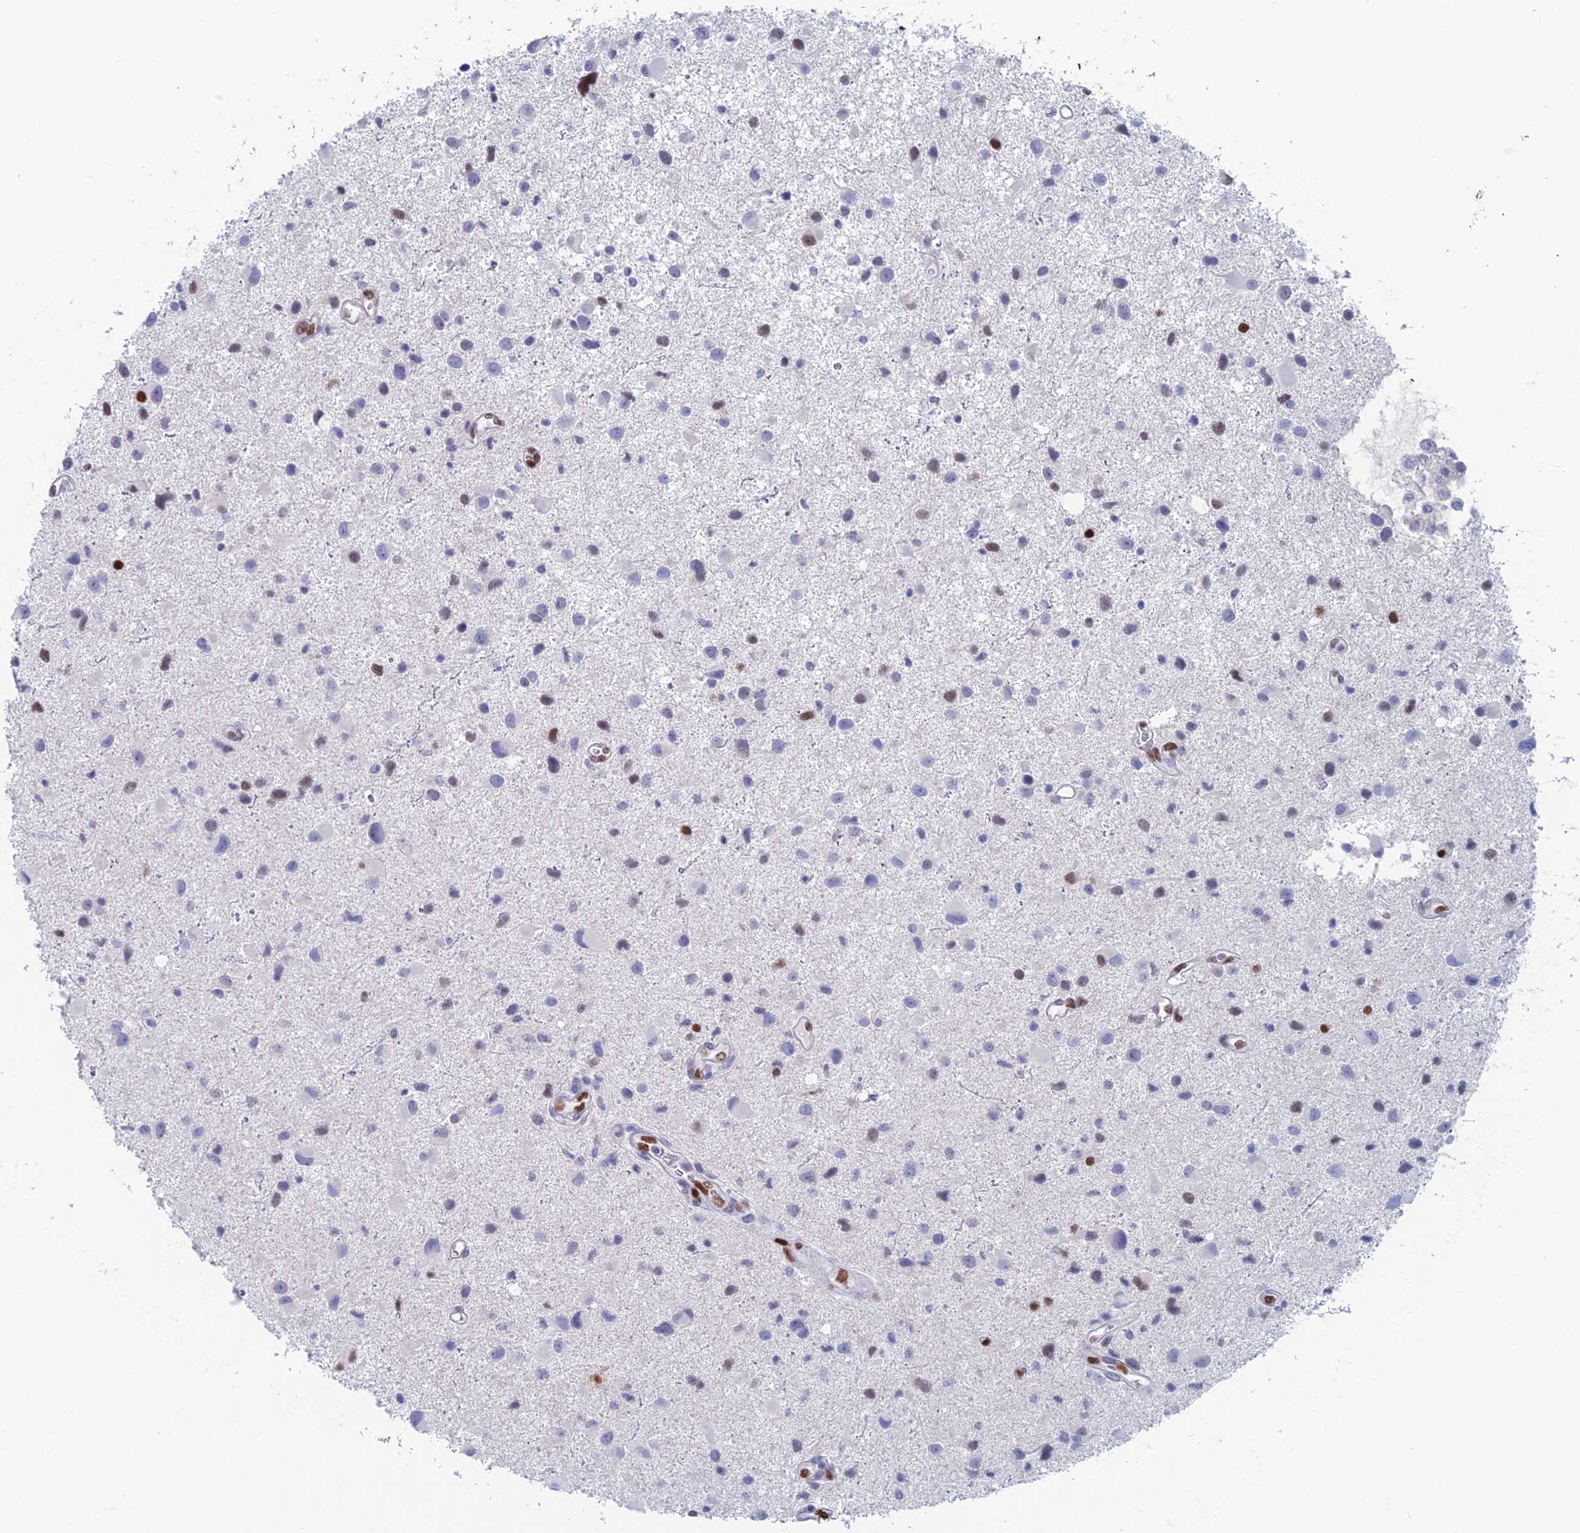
{"staining": {"intensity": "negative", "quantity": "none", "location": "none"}, "tissue": "glioma", "cell_type": "Tumor cells", "image_type": "cancer", "snomed": [{"axis": "morphology", "description": "Glioma, malignant, Low grade"}, {"axis": "topography", "description": "Brain"}], "caption": "Glioma was stained to show a protein in brown. There is no significant staining in tumor cells. (DAB IHC visualized using brightfield microscopy, high magnification).", "gene": "NOL4L", "patient": {"sex": "female", "age": 32}}